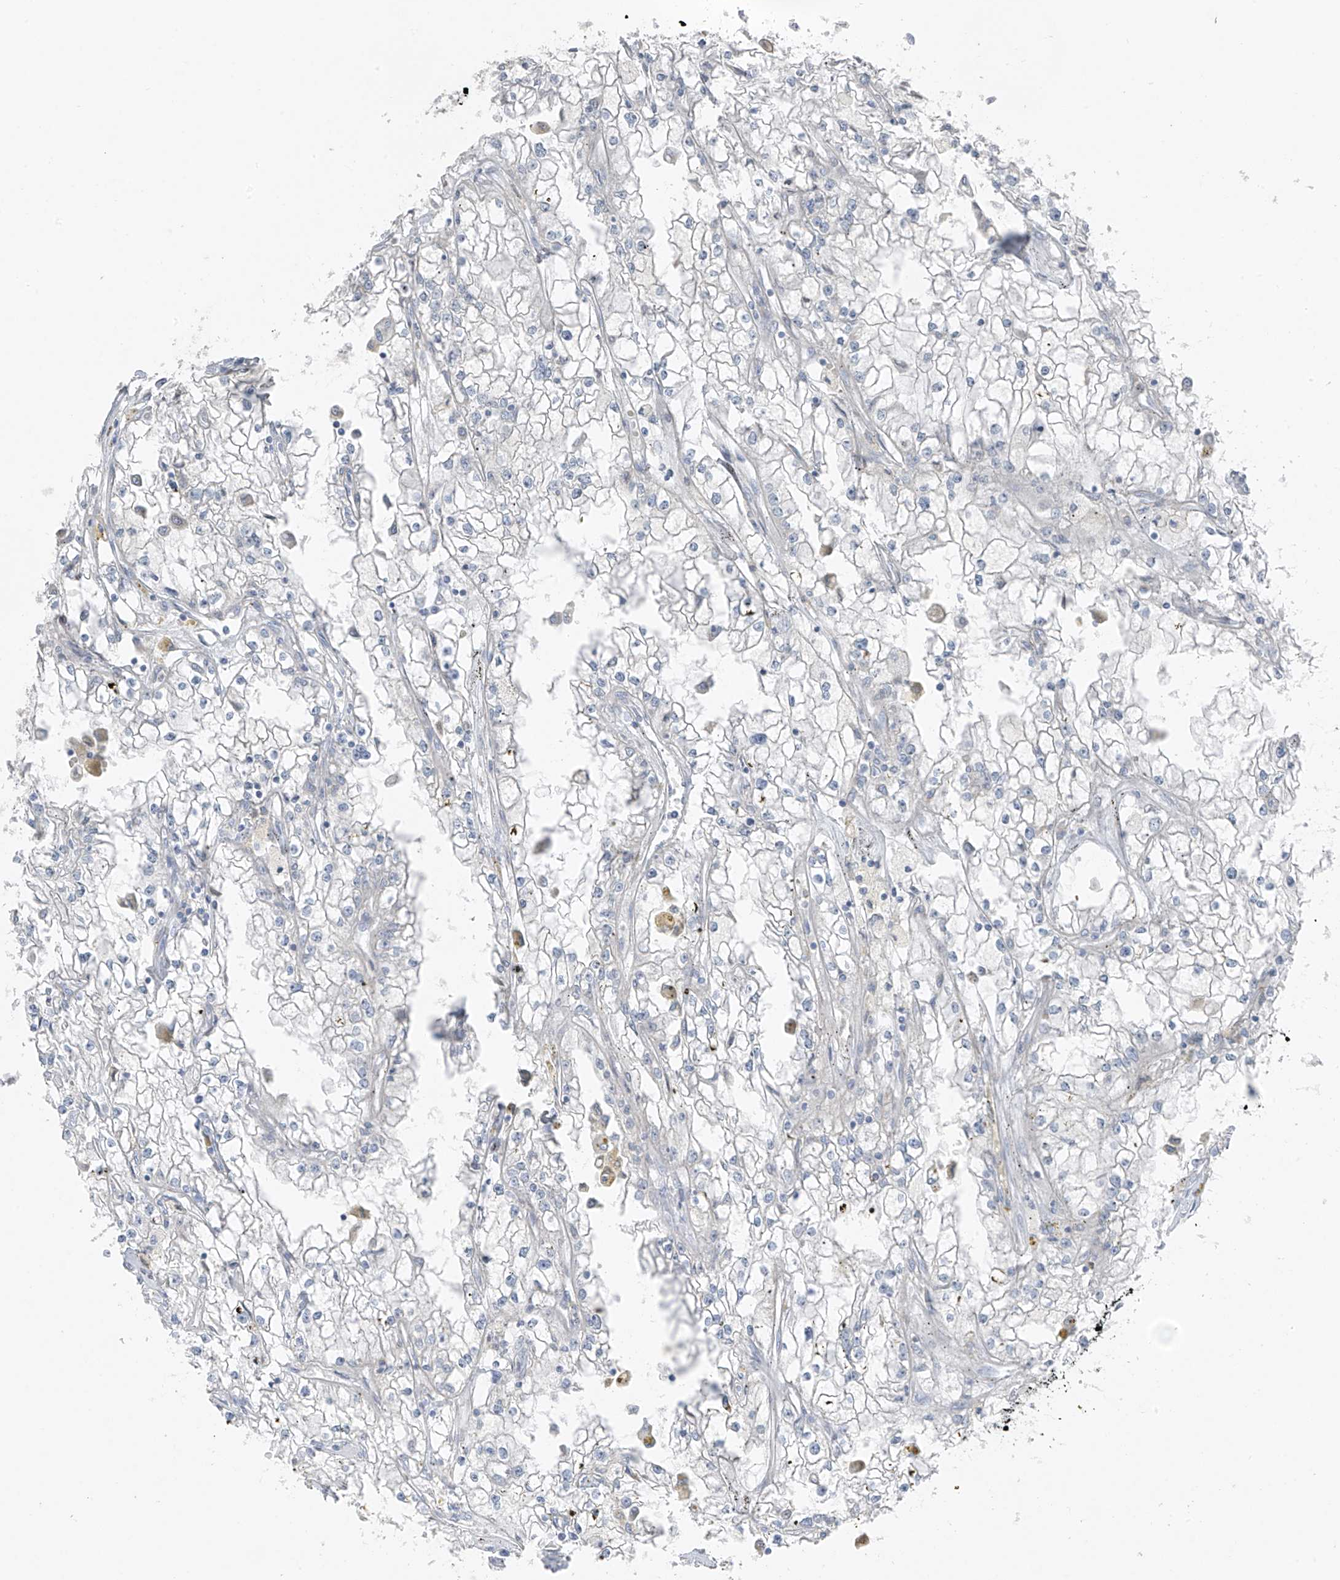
{"staining": {"intensity": "negative", "quantity": "none", "location": "none"}, "tissue": "renal cancer", "cell_type": "Tumor cells", "image_type": "cancer", "snomed": [{"axis": "morphology", "description": "Adenocarcinoma, NOS"}, {"axis": "topography", "description": "Kidney"}], "caption": "A histopathology image of renal cancer stained for a protein reveals no brown staining in tumor cells.", "gene": "PRDM6", "patient": {"sex": "male", "age": 56}}